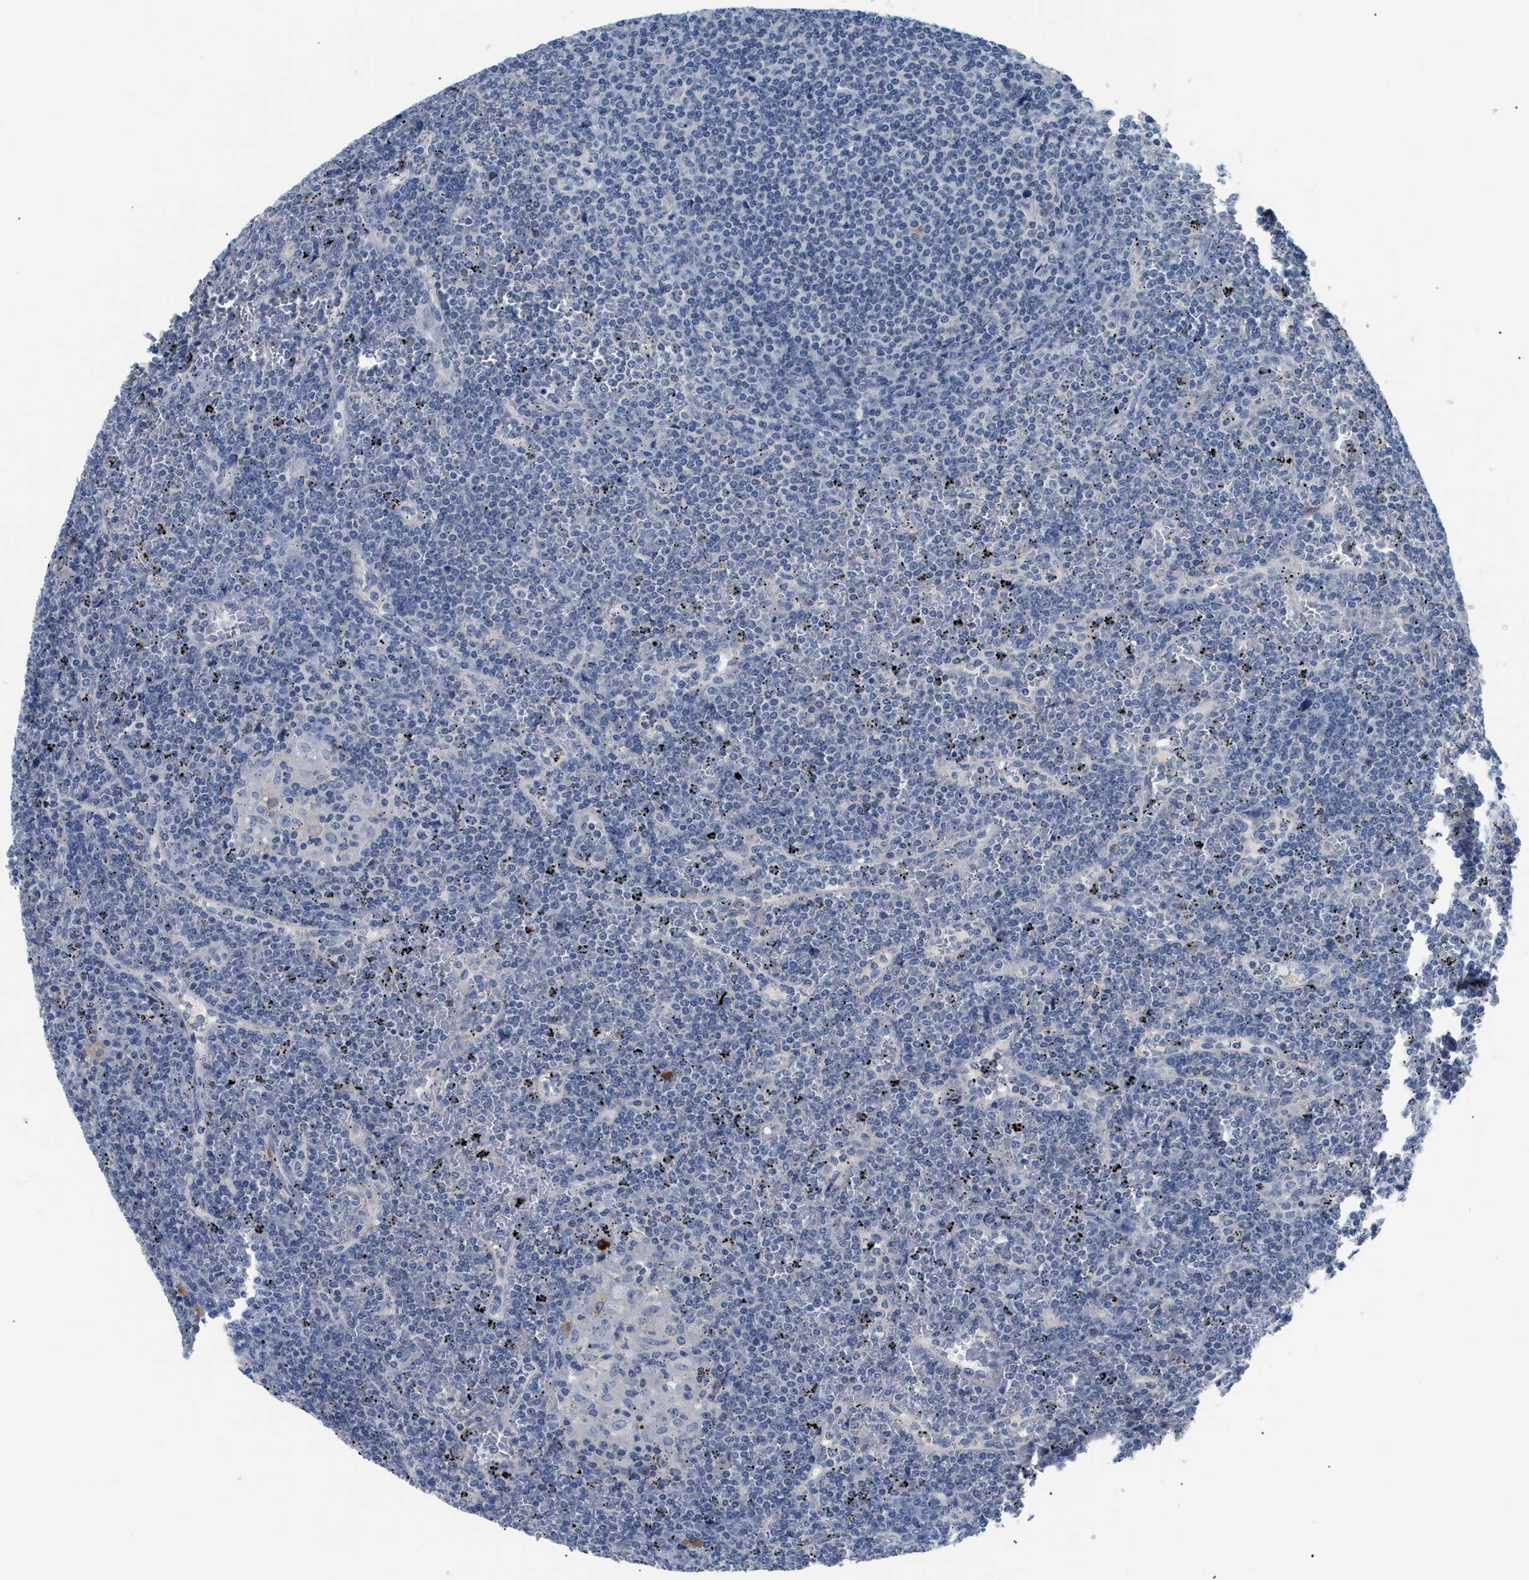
{"staining": {"intensity": "negative", "quantity": "none", "location": "none"}, "tissue": "lymphoma", "cell_type": "Tumor cells", "image_type": "cancer", "snomed": [{"axis": "morphology", "description": "Malignant lymphoma, non-Hodgkin's type, Low grade"}, {"axis": "topography", "description": "Spleen"}], "caption": "DAB (3,3'-diaminobenzidine) immunohistochemical staining of human low-grade malignant lymphoma, non-Hodgkin's type shows no significant positivity in tumor cells. (Immunohistochemistry, brightfield microscopy, high magnification).", "gene": "OR9K2", "patient": {"sex": "female", "age": 19}}